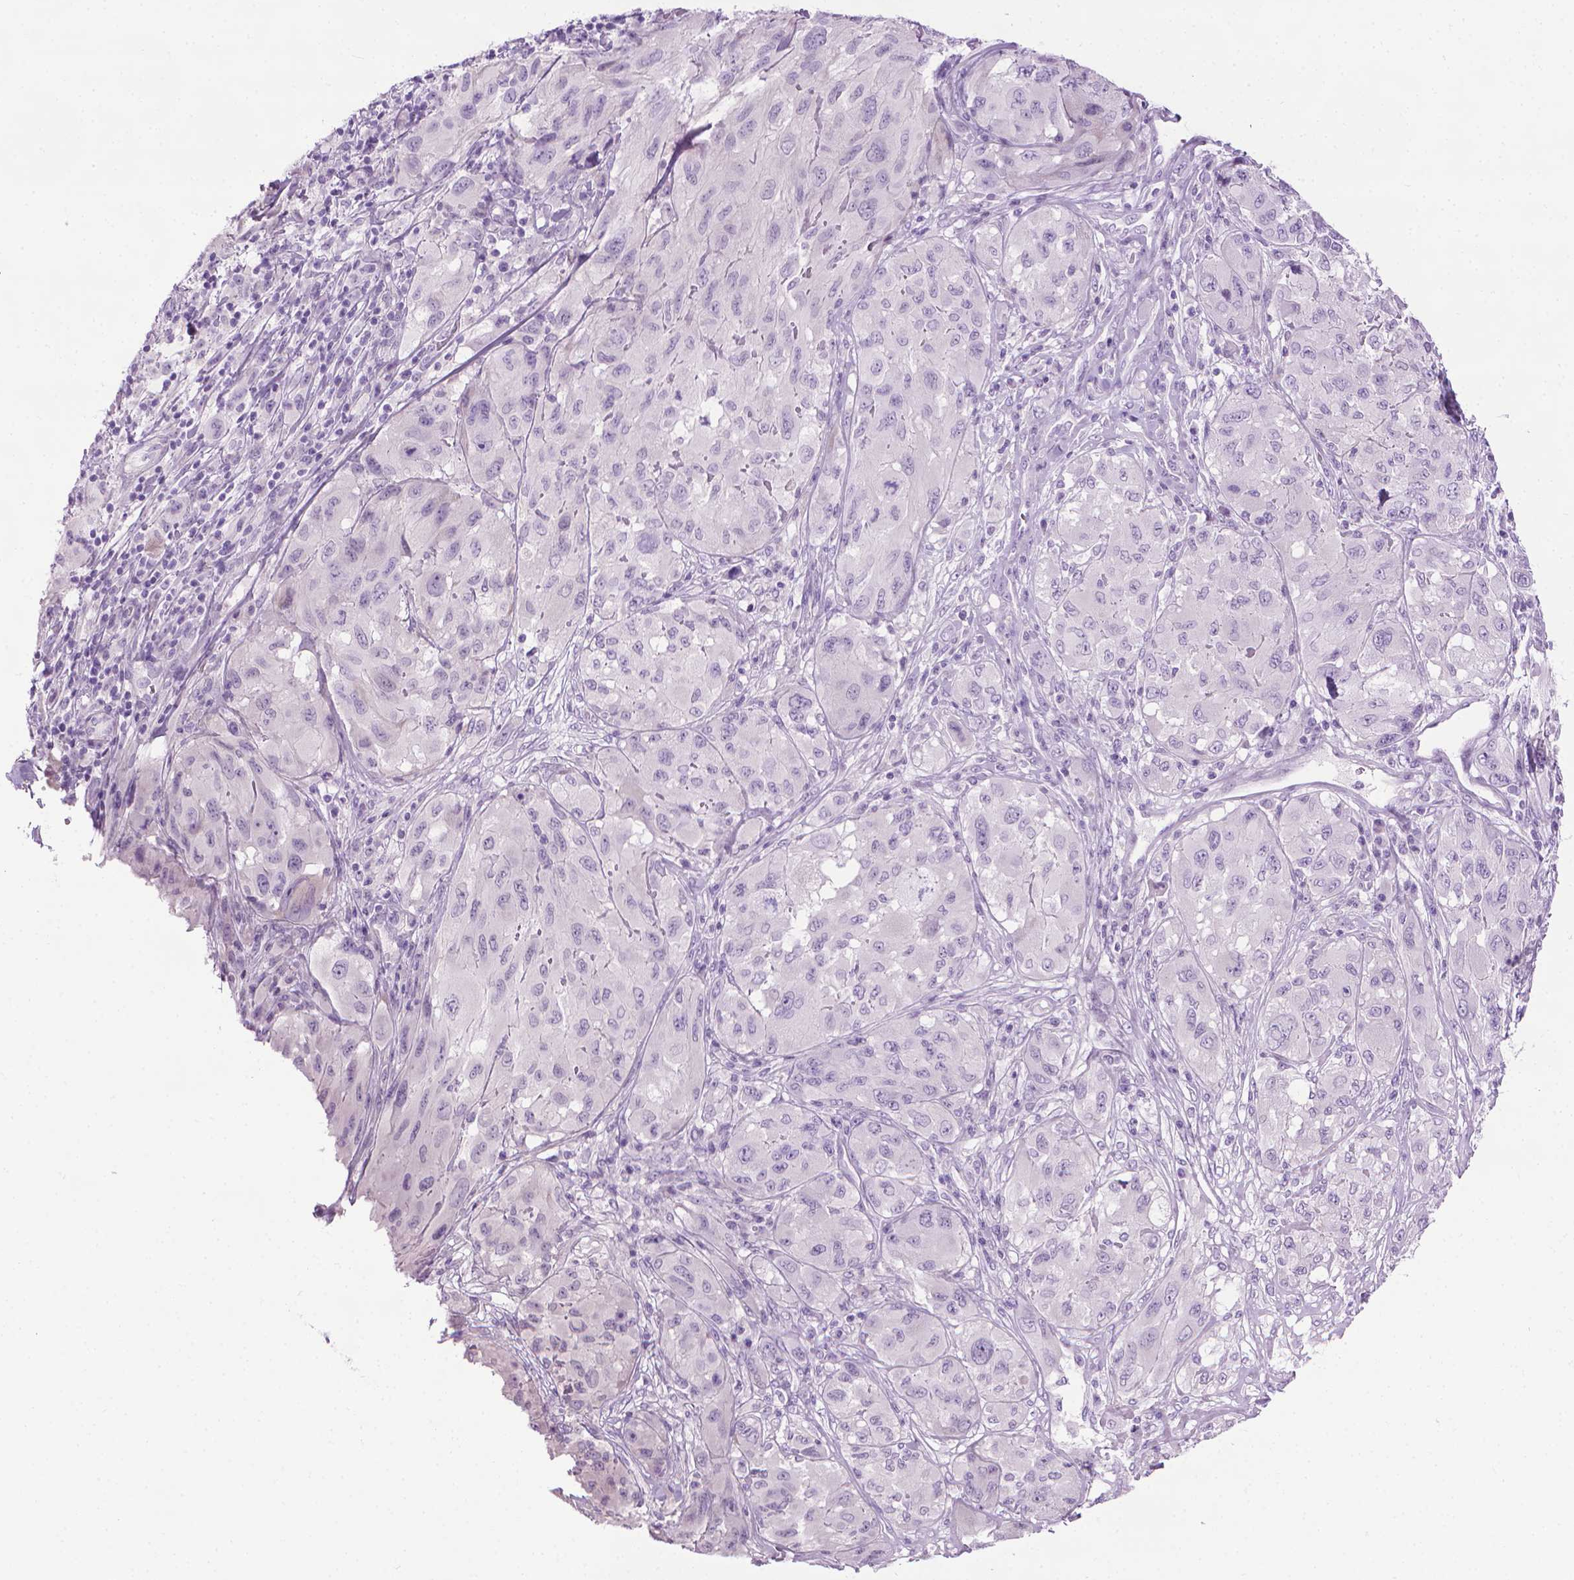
{"staining": {"intensity": "negative", "quantity": "none", "location": "none"}, "tissue": "melanoma", "cell_type": "Tumor cells", "image_type": "cancer", "snomed": [{"axis": "morphology", "description": "Malignant melanoma, NOS"}, {"axis": "topography", "description": "Skin"}], "caption": "DAB (3,3'-diaminobenzidine) immunohistochemical staining of human melanoma displays no significant positivity in tumor cells. (Brightfield microscopy of DAB IHC at high magnification).", "gene": "DNAI7", "patient": {"sex": "female", "age": 91}}